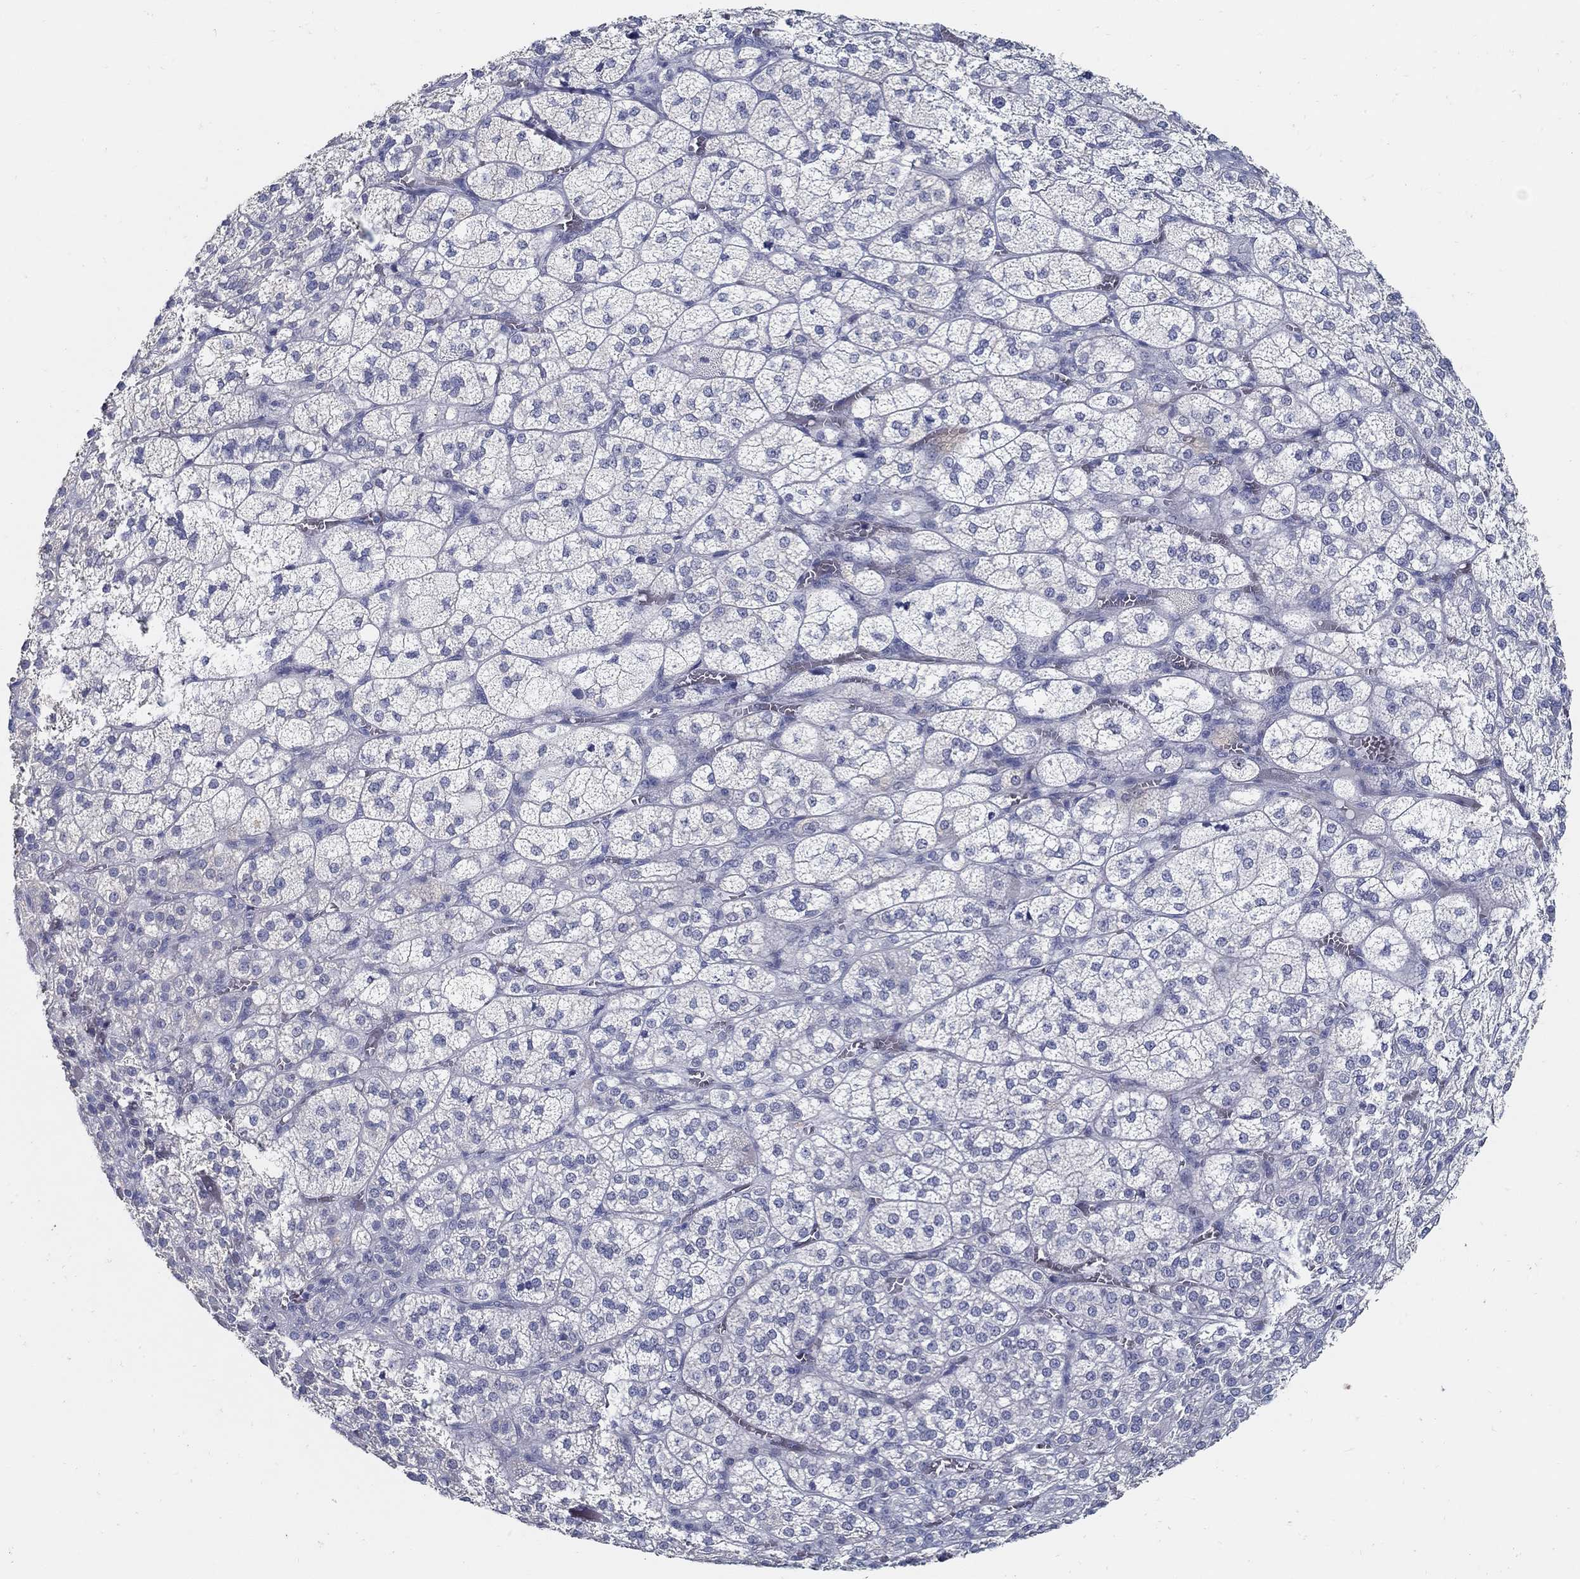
{"staining": {"intensity": "negative", "quantity": "none", "location": "none"}, "tissue": "adrenal gland", "cell_type": "Glandular cells", "image_type": "normal", "snomed": [{"axis": "morphology", "description": "Normal tissue, NOS"}, {"axis": "topography", "description": "Adrenal gland"}], "caption": "Normal adrenal gland was stained to show a protein in brown. There is no significant positivity in glandular cells. (Immunohistochemistry (ihc), brightfield microscopy, high magnification).", "gene": "USP29", "patient": {"sex": "female", "age": 60}}